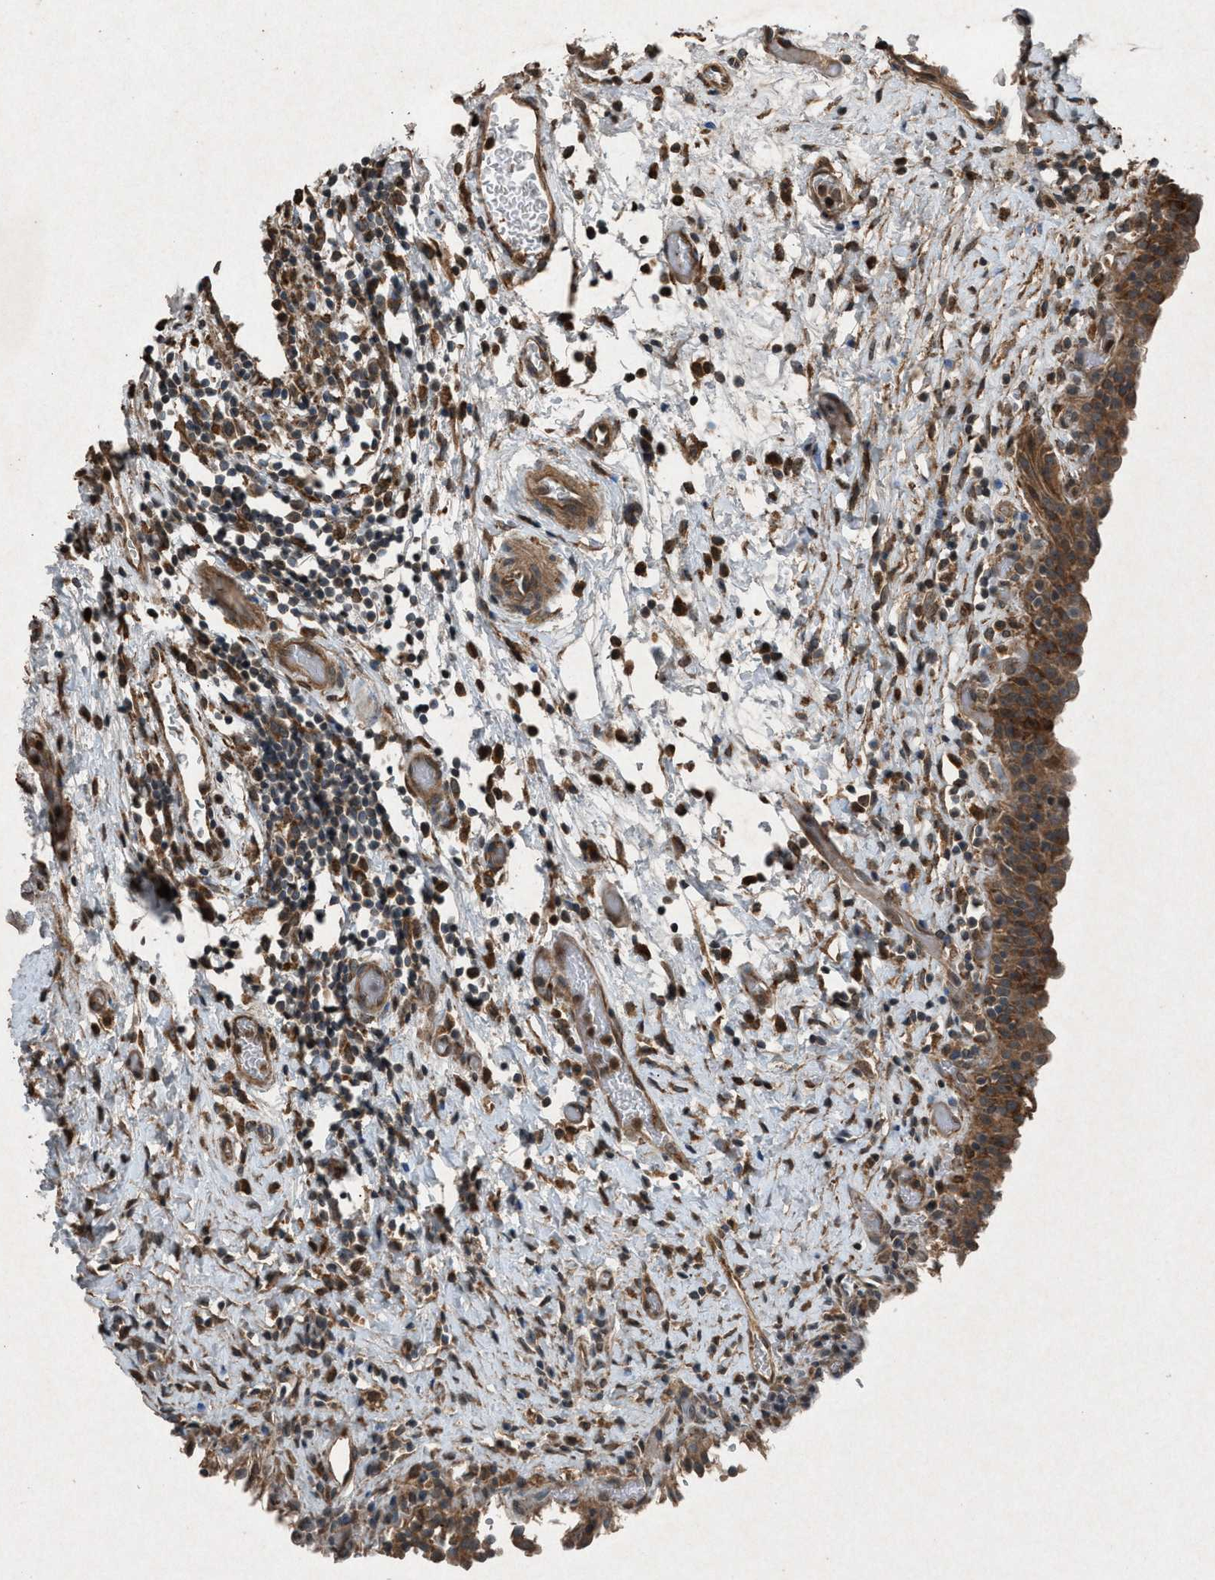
{"staining": {"intensity": "moderate", "quantity": ">75%", "location": "cytoplasmic/membranous"}, "tissue": "urinary bladder", "cell_type": "Urothelial cells", "image_type": "normal", "snomed": [{"axis": "morphology", "description": "Normal tissue, NOS"}, {"axis": "topography", "description": "Urinary bladder"}], "caption": "Immunohistochemistry staining of normal urinary bladder, which reveals medium levels of moderate cytoplasmic/membranous staining in approximately >75% of urothelial cells indicating moderate cytoplasmic/membranous protein staining. The staining was performed using DAB (brown) for protein detection and nuclei were counterstained in hematoxylin (blue).", "gene": "CALR", "patient": {"sex": "male", "age": 51}}